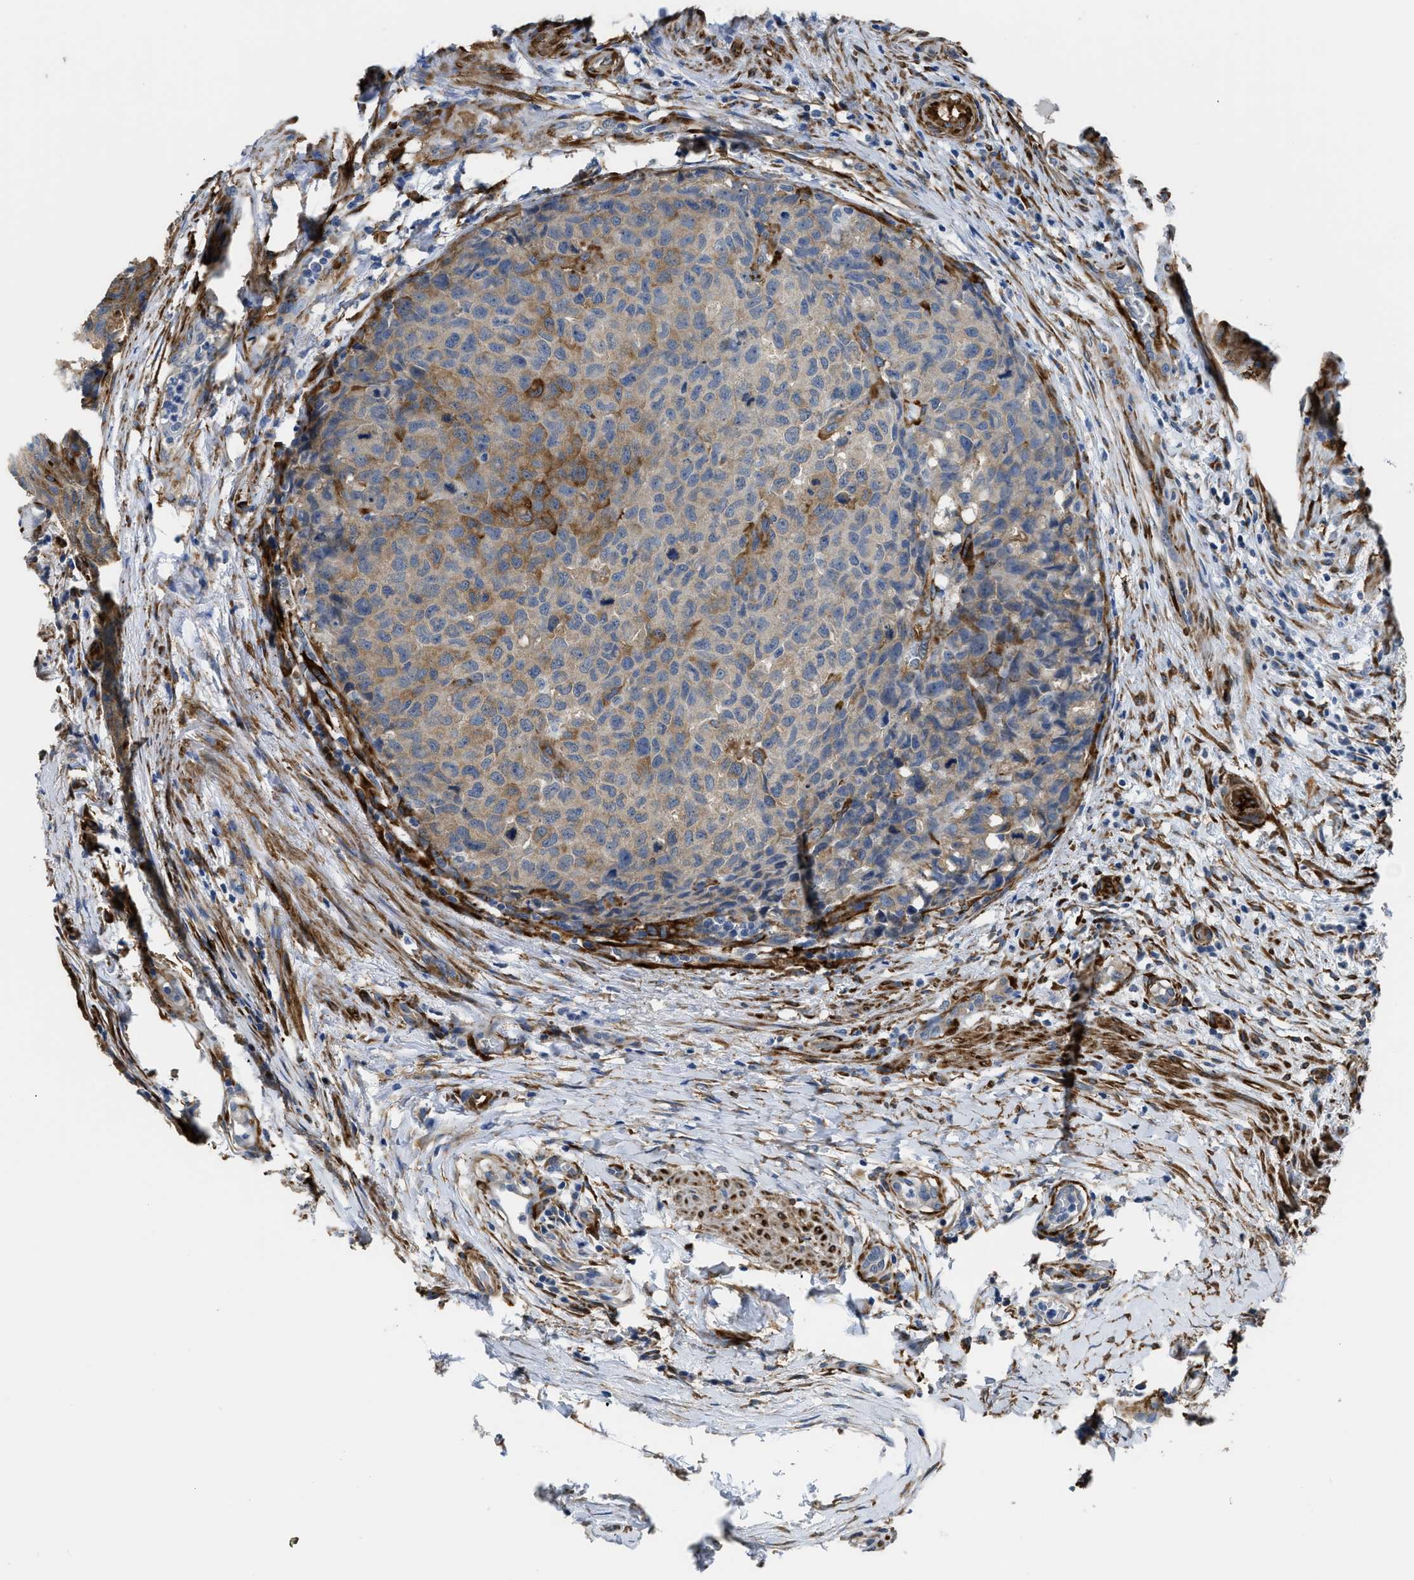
{"staining": {"intensity": "moderate", "quantity": "<25%", "location": "cytoplasmic/membranous"}, "tissue": "testis cancer", "cell_type": "Tumor cells", "image_type": "cancer", "snomed": [{"axis": "morphology", "description": "Seminoma, NOS"}, {"axis": "topography", "description": "Testis"}], "caption": "The histopathology image displays staining of testis cancer (seminoma), revealing moderate cytoplasmic/membranous protein staining (brown color) within tumor cells.", "gene": "ZSWIM5", "patient": {"sex": "male", "age": 59}}